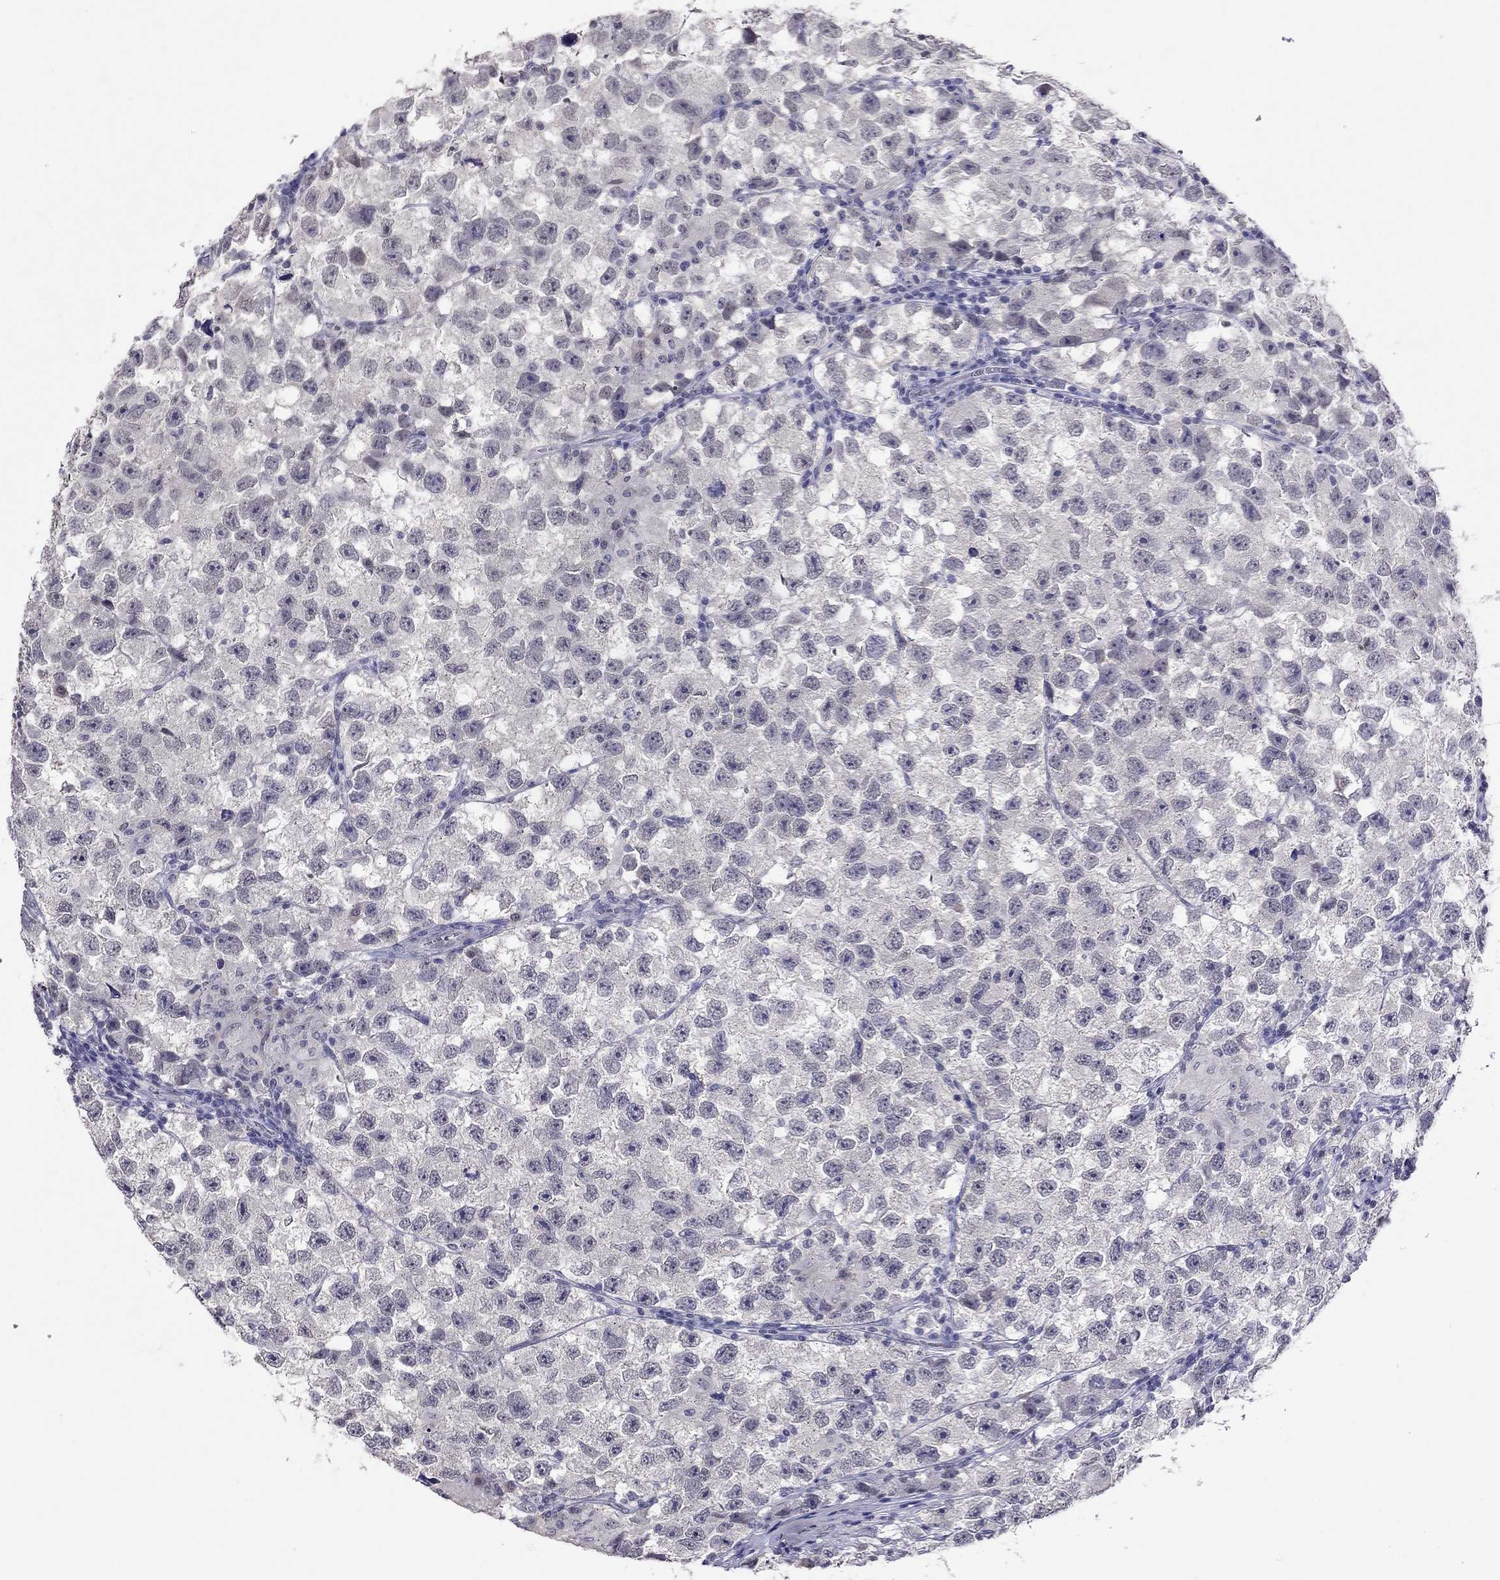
{"staining": {"intensity": "negative", "quantity": "none", "location": "none"}, "tissue": "testis cancer", "cell_type": "Tumor cells", "image_type": "cancer", "snomed": [{"axis": "morphology", "description": "Seminoma, NOS"}, {"axis": "topography", "description": "Testis"}], "caption": "This histopathology image is of testis cancer stained with immunohistochemistry (IHC) to label a protein in brown with the nuclei are counter-stained blue. There is no positivity in tumor cells.", "gene": "WNK3", "patient": {"sex": "male", "age": 26}}